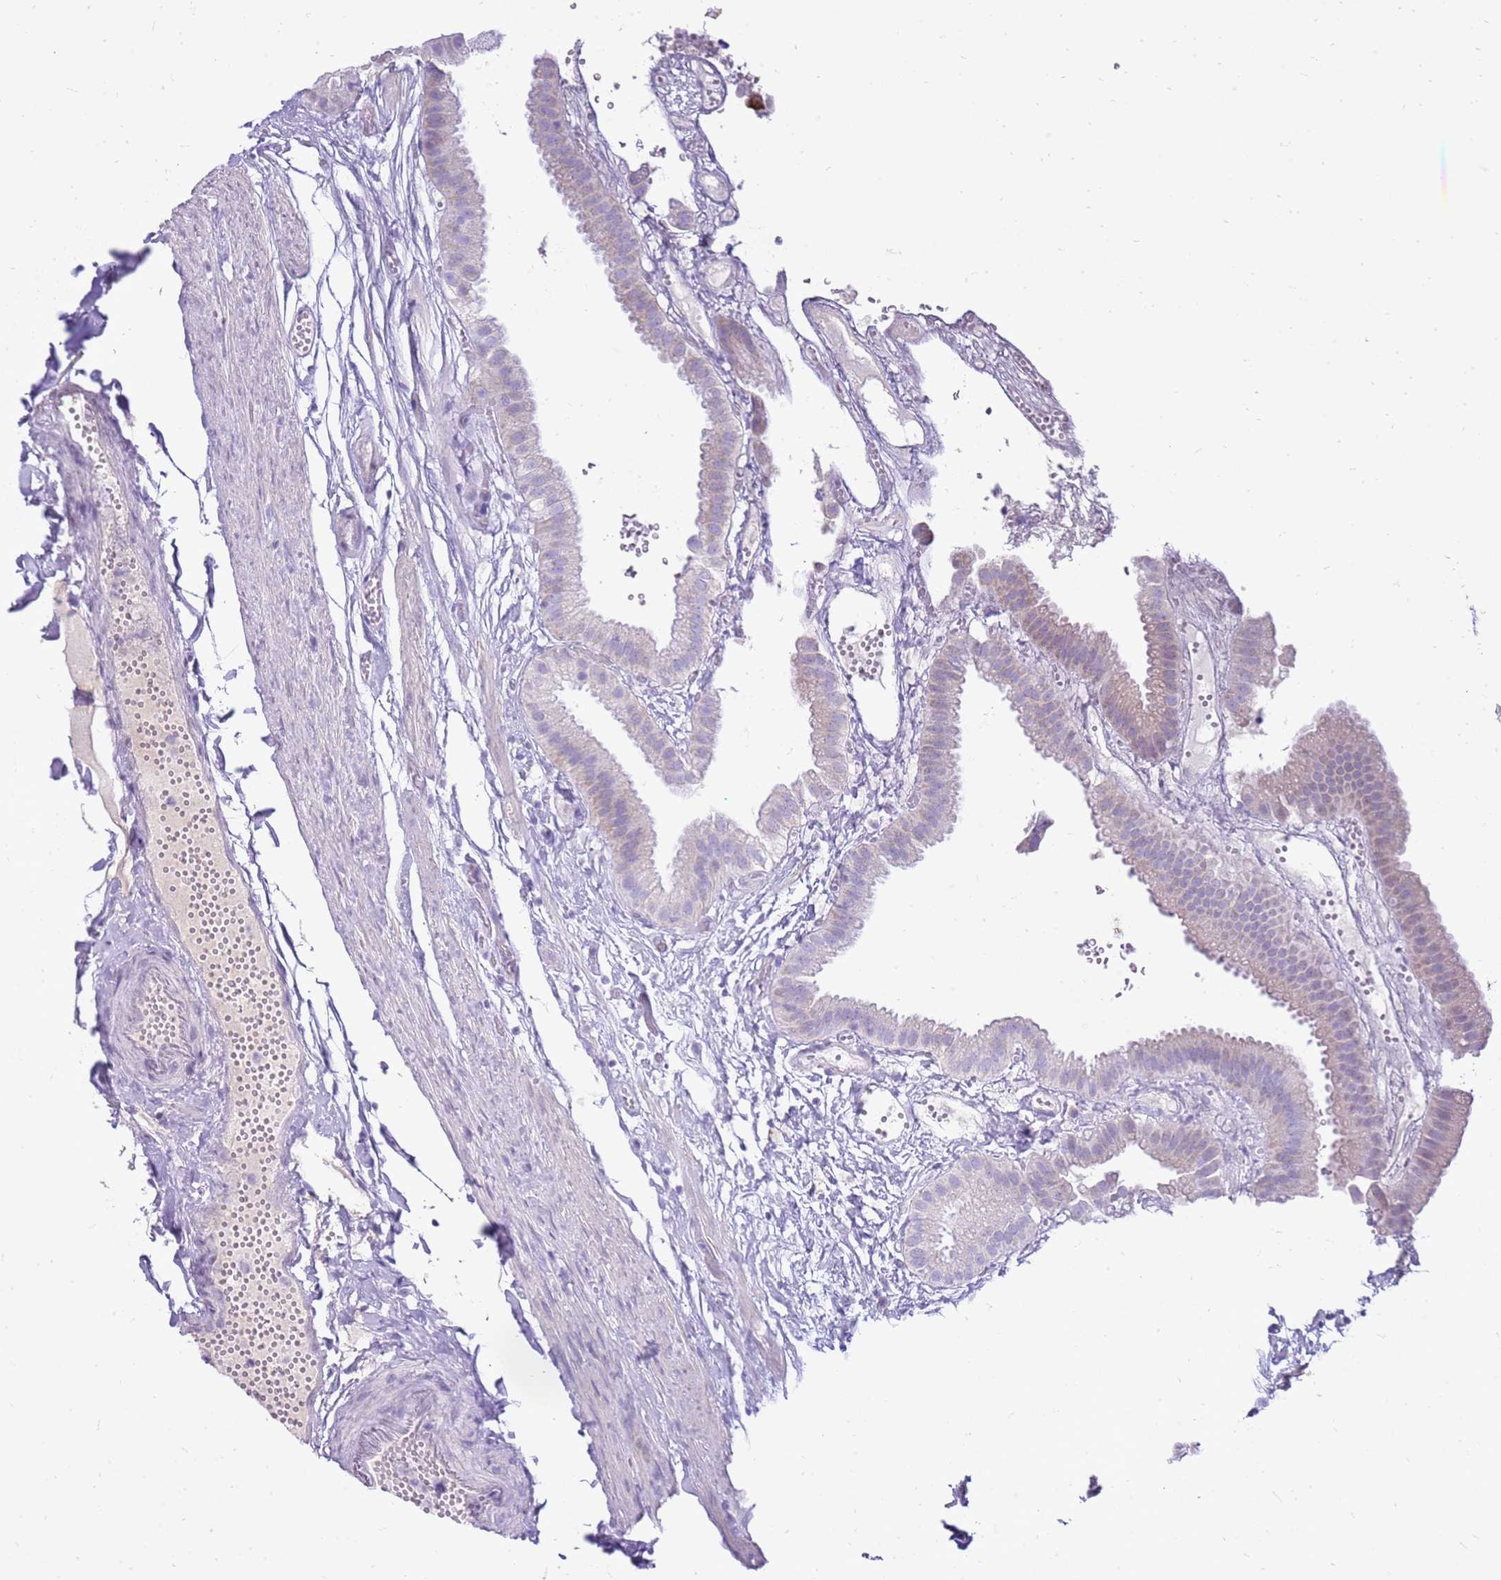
{"staining": {"intensity": "negative", "quantity": "none", "location": "none"}, "tissue": "gallbladder", "cell_type": "Glandular cells", "image_type": "normal", "snomed": [{"axis": "morphology", "description": "Normal tissue, NOS"}, {"axis": "topography", "description": "Gallbladder"}], "caption": "Immunohistochemistry (IHC) image of normal gallbladder: human gallbladder stained with DAB (3,3'-diaminobenzidine) shows no significant protein staining in glandular cells.", "gene": "FABP2", "patient": {"sex": "female", "age": 61}}